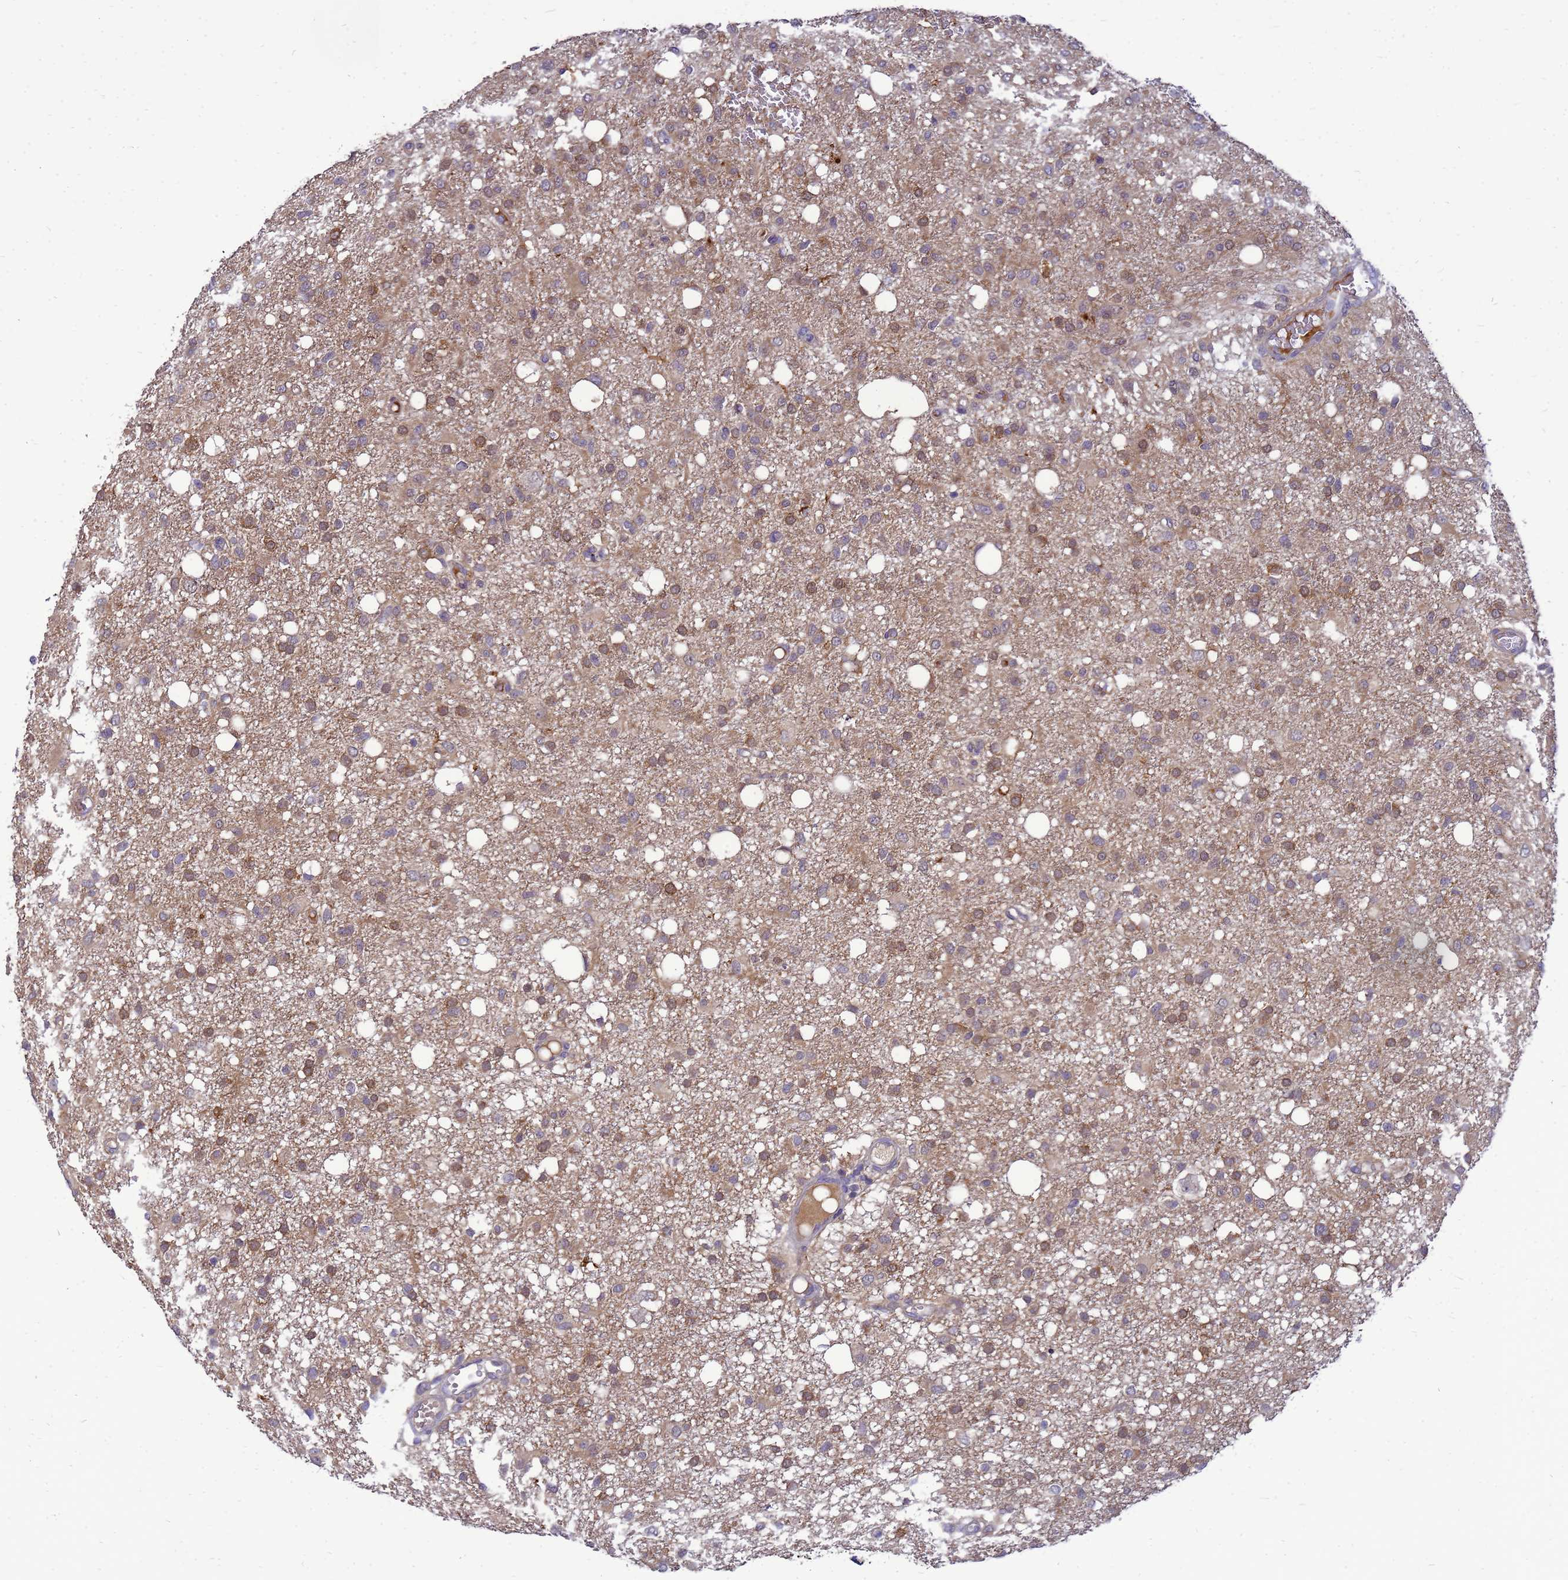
{"staining": {"intensity": "weak", "quantity": "25%-75%", "location": "cytoplasmic/membranous"}, "tissue": "glioma", "cell_type": "Tumor cells", "image_type": "cancer", "snomed": [{"axis": "morphology", "description": "Glioma, malignant, High grade"}, {"axis": "topography", "description": "Brain"}], "caption": "Weak cytoplasmic/membranous staining for a protein is seen in about 25%-75% of tumor cells of high-grade glioma (malignant) using IHC.", "gene": "ENOPH1", "patient": {"sex": "female", "age": 59}}